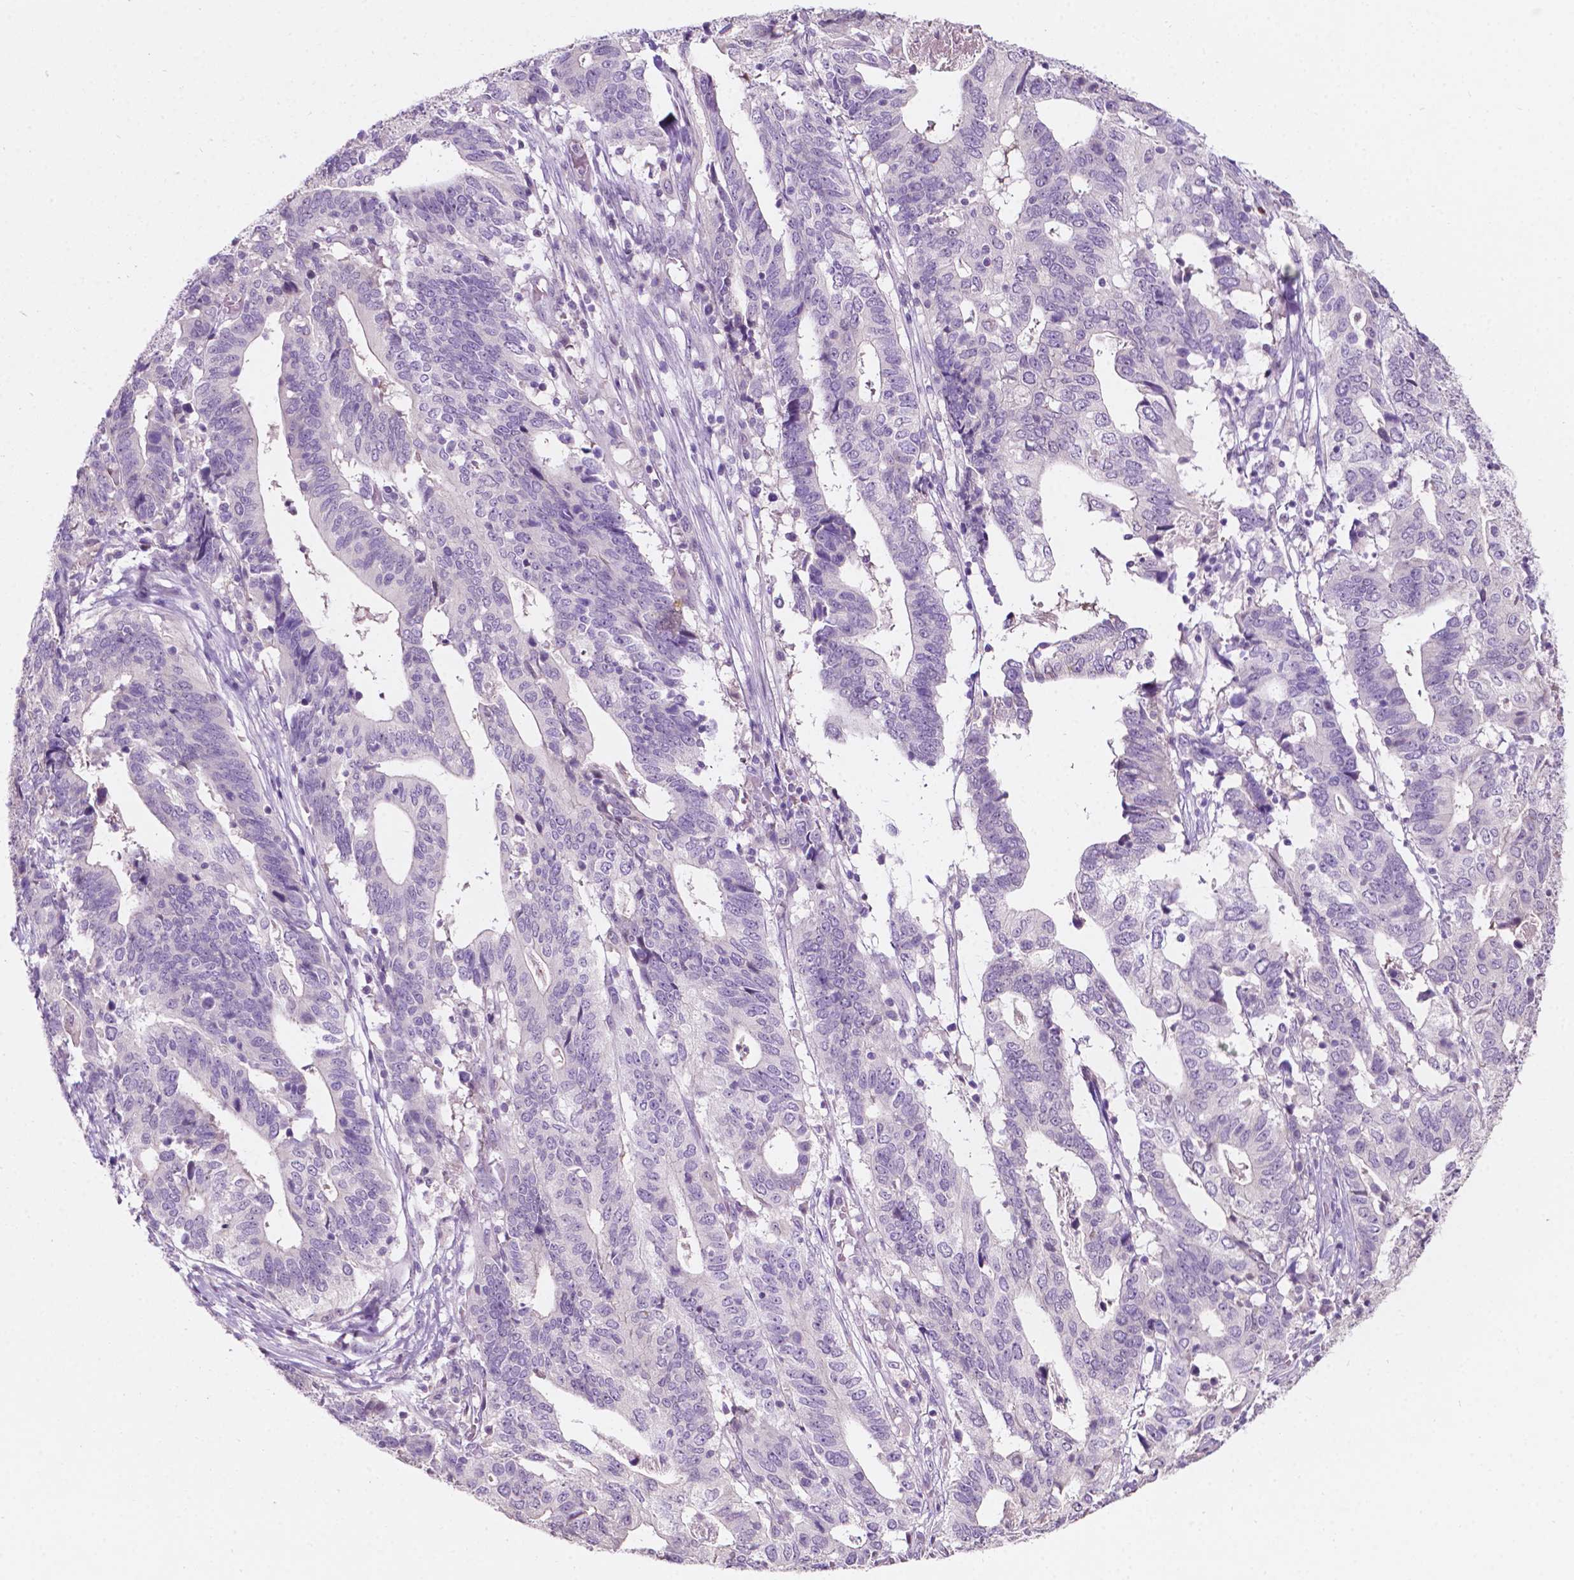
{"staining": {"intensity": "negative", "quantity": "none", "location": "none"}, "tissue": "stomach cancer", "cell_type": "Tumor cells", "image_type": "cancer", "snomed": [{"axis": "morphology", "description": "Adenocarcinoma, NOS"}, {"axis": "topography", "description": "Stomach, upper"}], "caption": "There is no significant expression in tumor cells of adenocarcinoma (stomach).", "gene": "TM6SF2", "patient": {"sex": "female", "age": 67}}